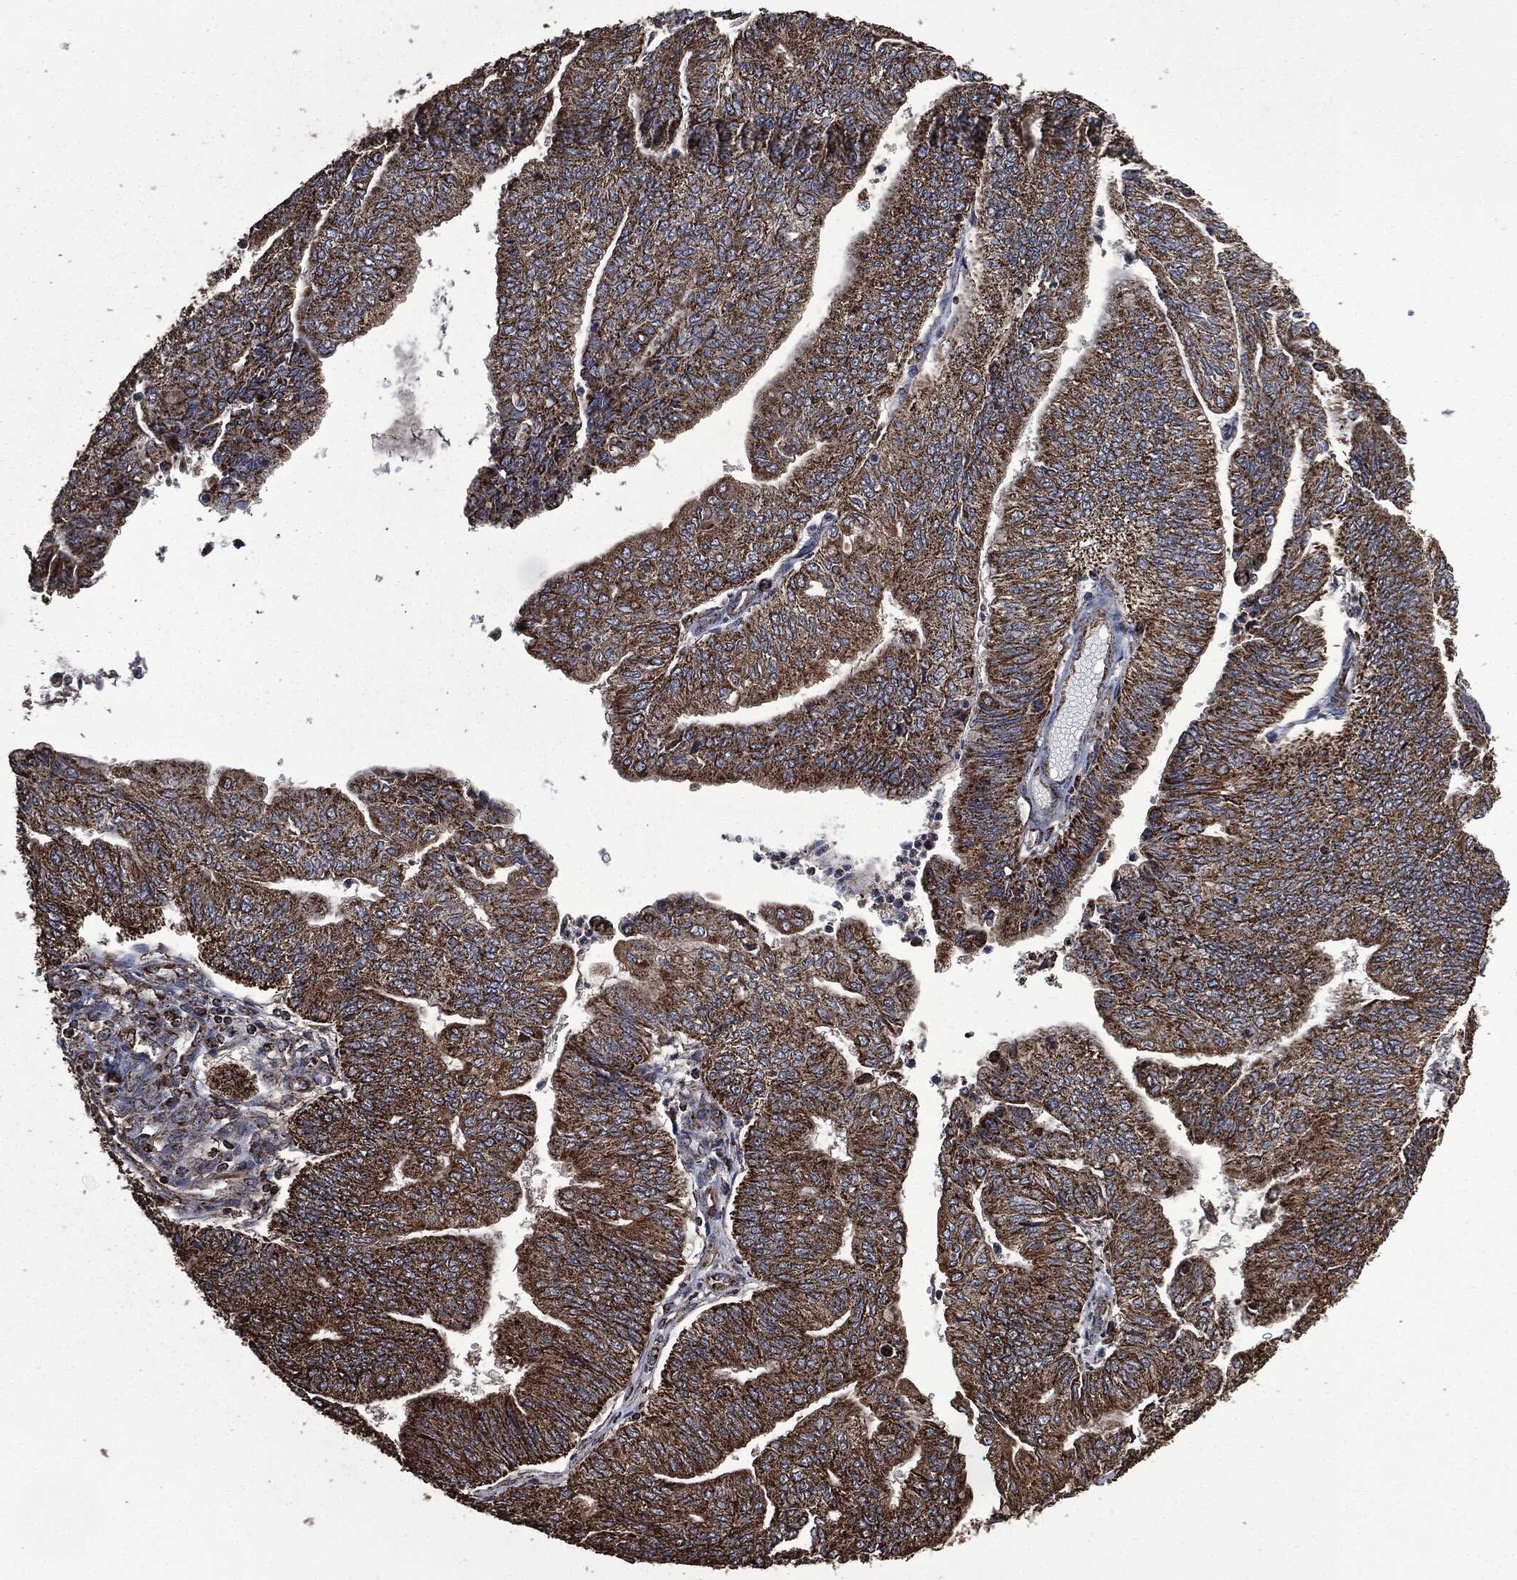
{"staining": {"intensity": "strong", "quantity": ">75%", "location": "cytoplasmic/membranous"}, "tissue": "endometrial cancer", "cell_type": "Tumor cells", "image_type": "cancer", "snomed": [{"axis": "morphology", "description": "Adenocarcinoma, NOS"}, {"axis": "topography", "description": "Endometrium"}], "caption": "The immunohistochemical stain labels strong cytoplasmic/membranous staining in tumor cells of endometrial cancer tissue.", "gene": "LIG3", "patient": {"sex": "female", "age": 59}}